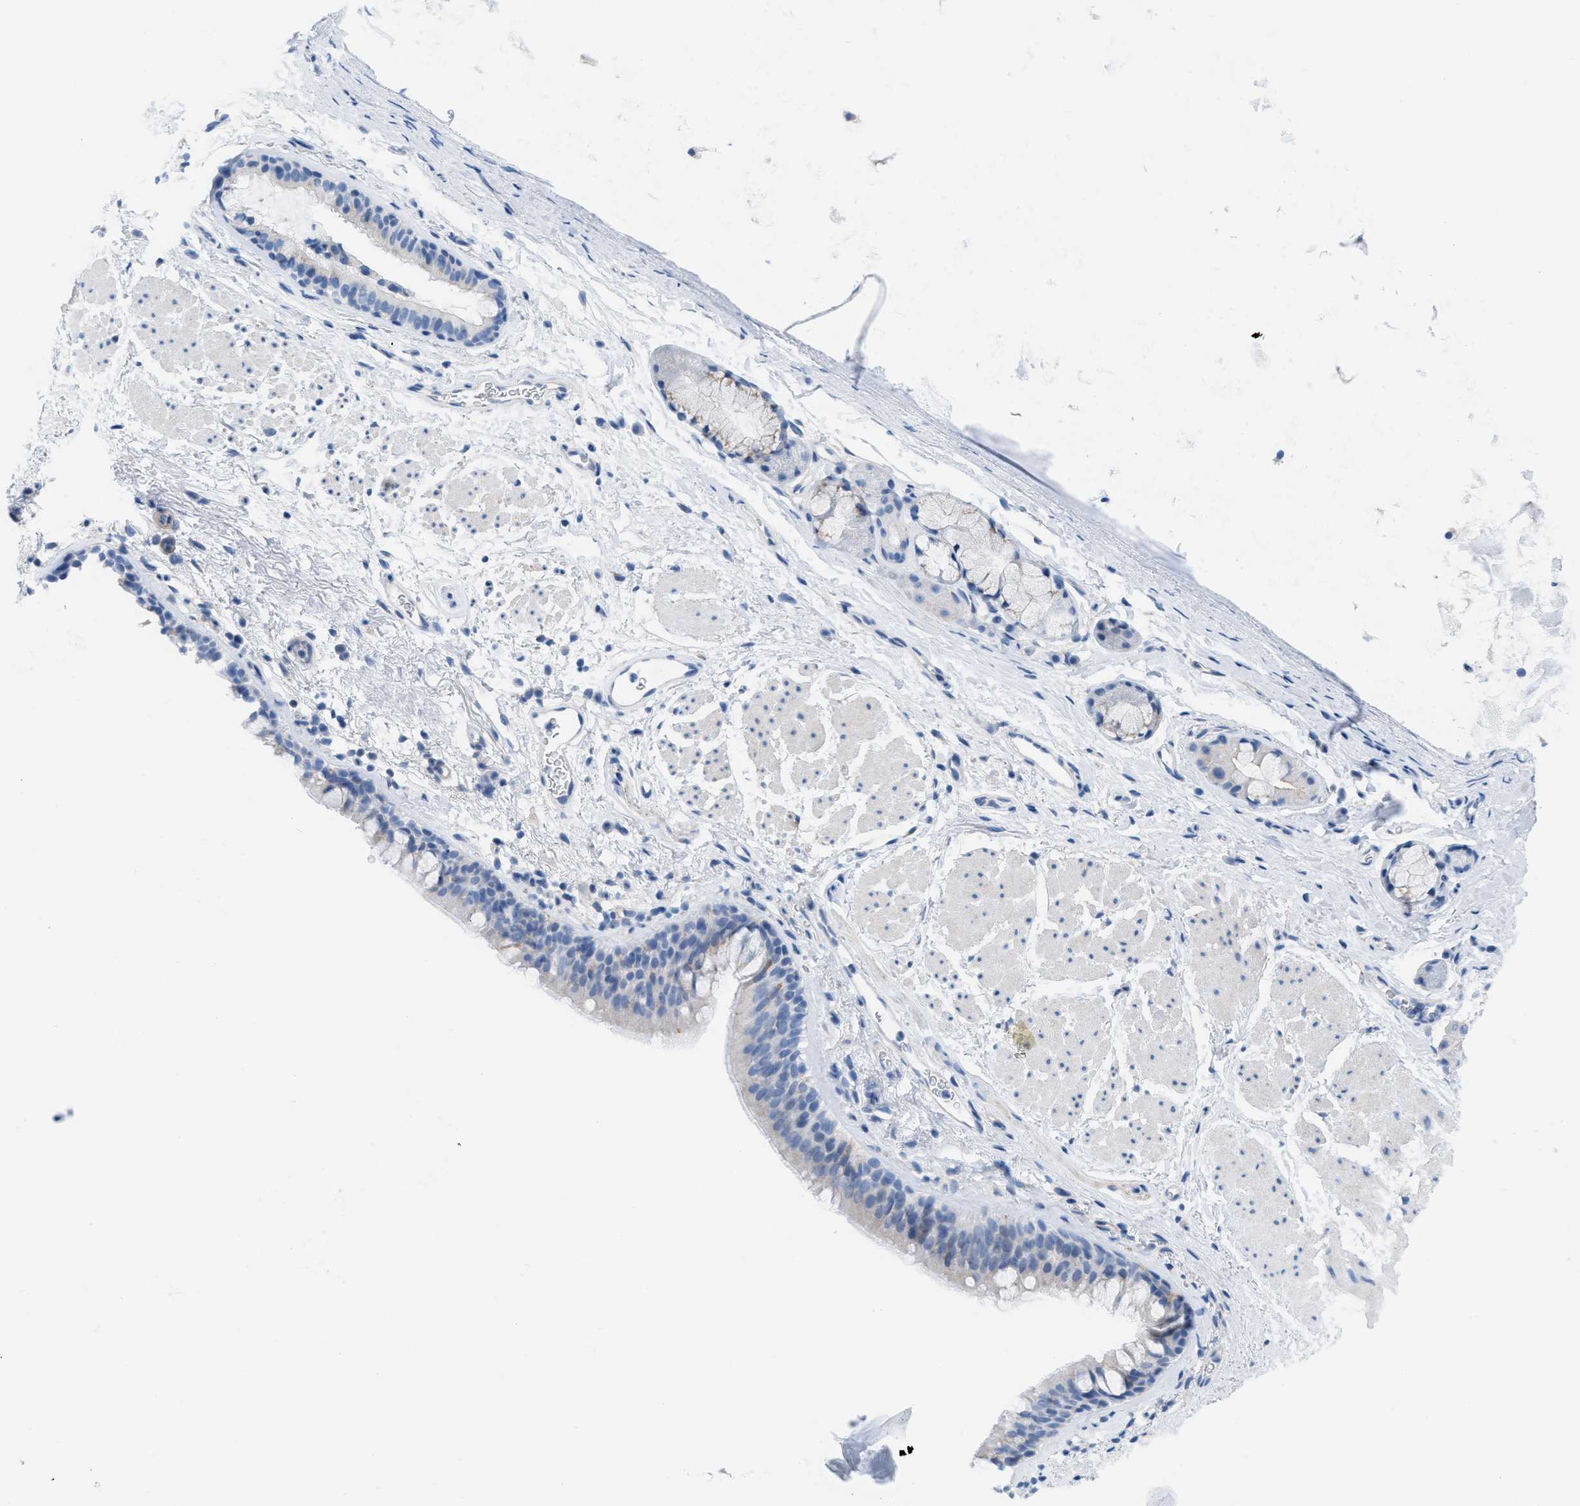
{"staining": {"intensity": "negative", "quantity": "none", "location": "none"}, "tissue": "bronchus", "cell_type": "Respiratory epithelial cells", "image_type": "normal", "snomed": [{"axis": "morphology", "description": "Normal tissue, NOS"}, {"axis": "topography", "description": "Cartilage tissue"}, {"axis": "topography", "description": "Bronchus"}], "caption": "Bronchus stained for a protein using IHC displays no positivity respiratory epithelial cells.", "gene": "ASGR1", "patient": {"sex": "female", "age": 53}}